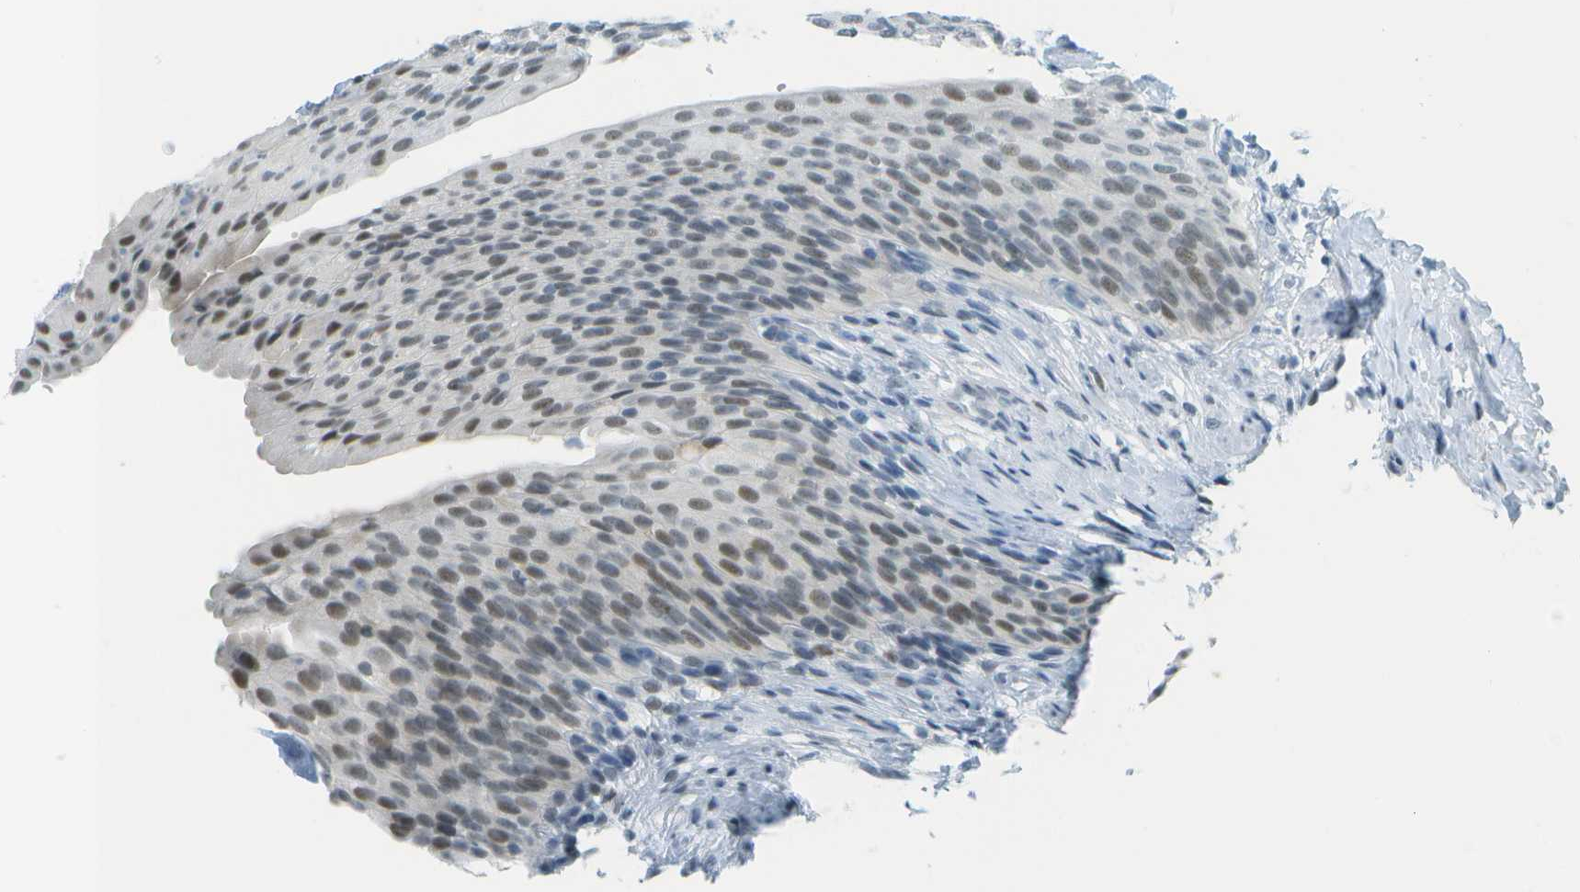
{"staining": {"intensity": "moderate", "quantity": "25%-75%", "location": "nuclear"}, "tissue": "urinary bladder", "cell_type": "Urothelial cells", "image_type": "normal", "snomed": [{"axis": "morphology", "description": "Normal tissue, NOS"}, {"axis": "topography", "description": "Urinary bladder"}], "caption": "The photomicrograph displays staining of normal urinary bladder, revealing moderate nuclear protein staining (brown color) within urothelial cells.", "gene": "NEK11", "patient": {"sex": "female", "age": 79}}